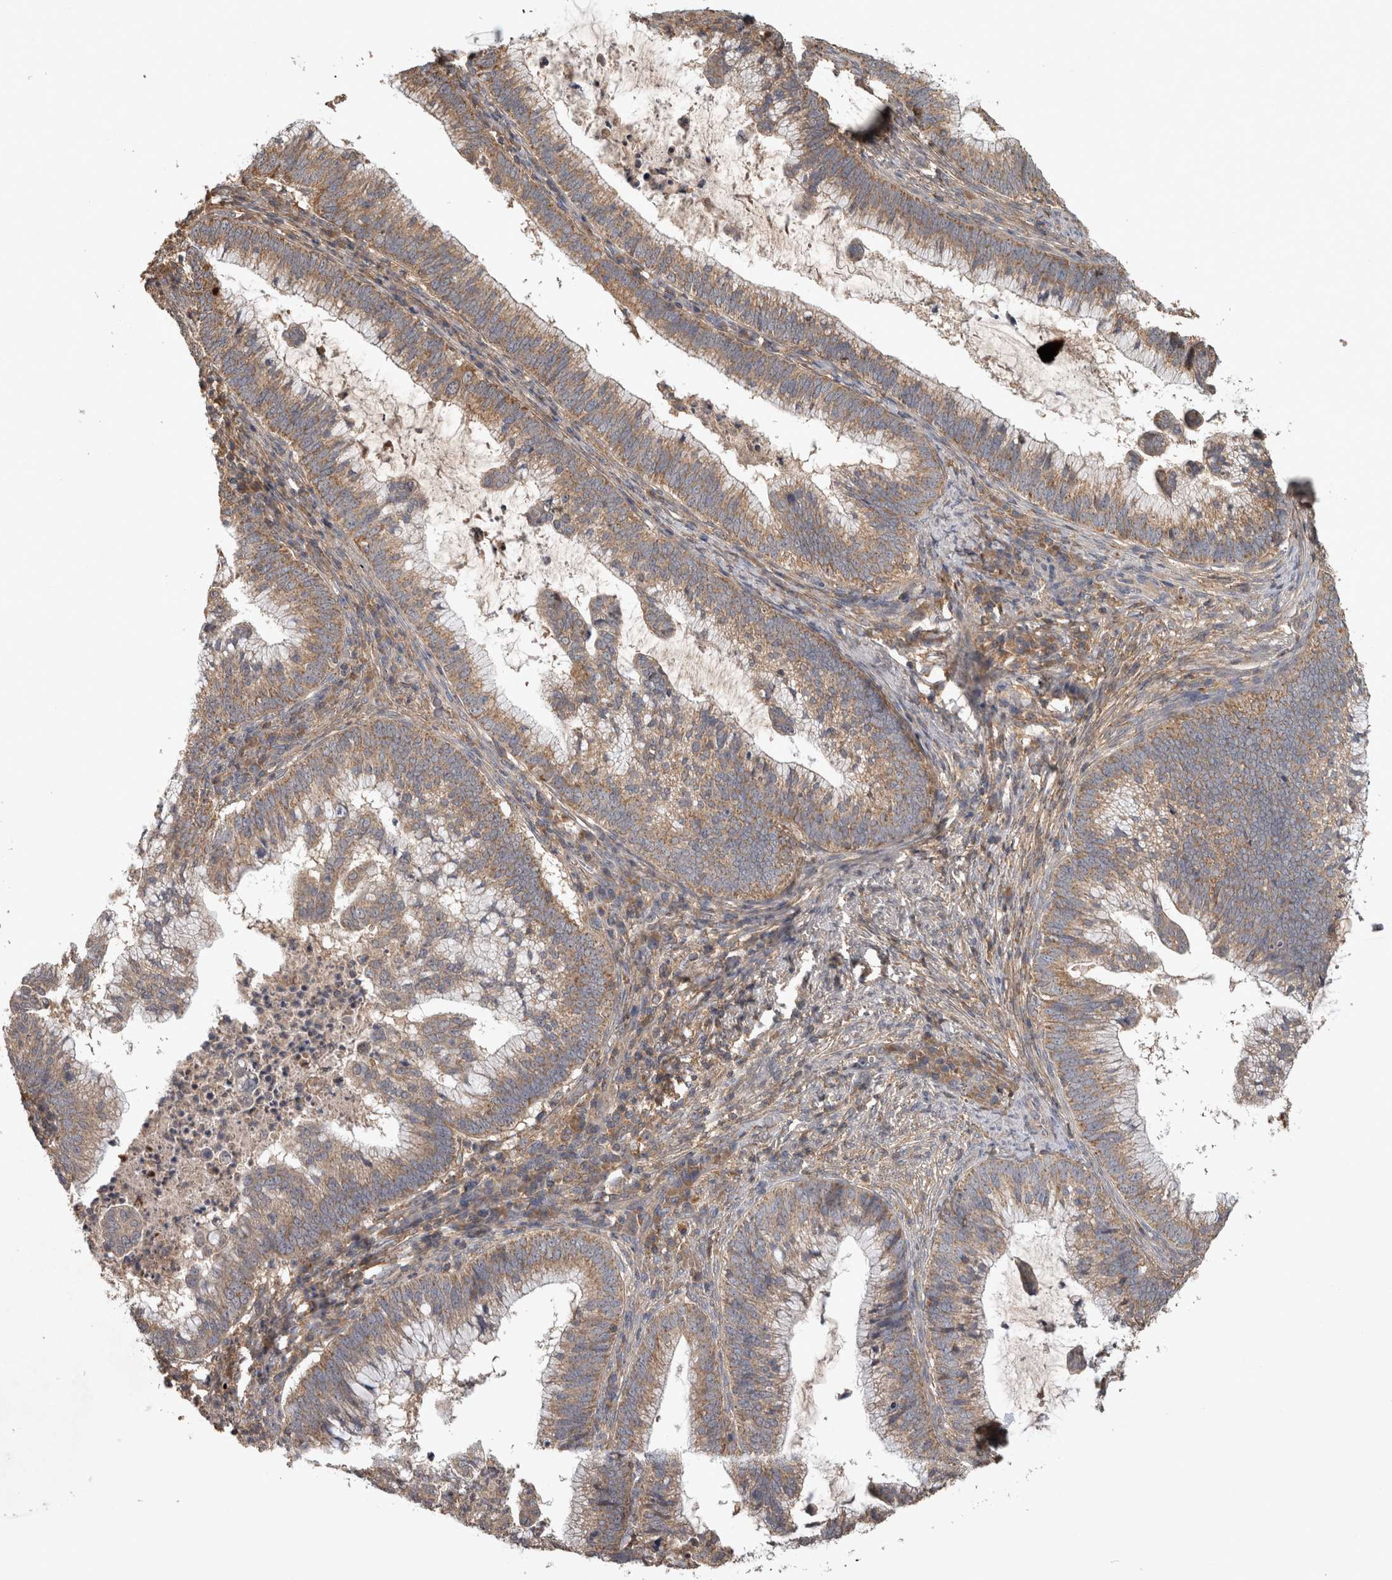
{"staining": {"intensity": "moderate", "quantity": ">75%", "location": "cytoplasmic/membranous"}, "tissue": "cervical cancer", "cell_type": "Tumor cells", "image_type": "cancer", "snomed": [{"axis": "morphology", "description": "Adenocarcinoma, NOS"}, {"axis": "topography", "description": "Cervix"}], "caption": "Immunohistochemical staining of human cervical adenocarcinoma reveals medium levels of moderate cytoplasmic/membranous protein expression in approximately >75% of tumor cells.", "gene": "TRMT61B", "patient": {"sex": "female", "age": 36}}